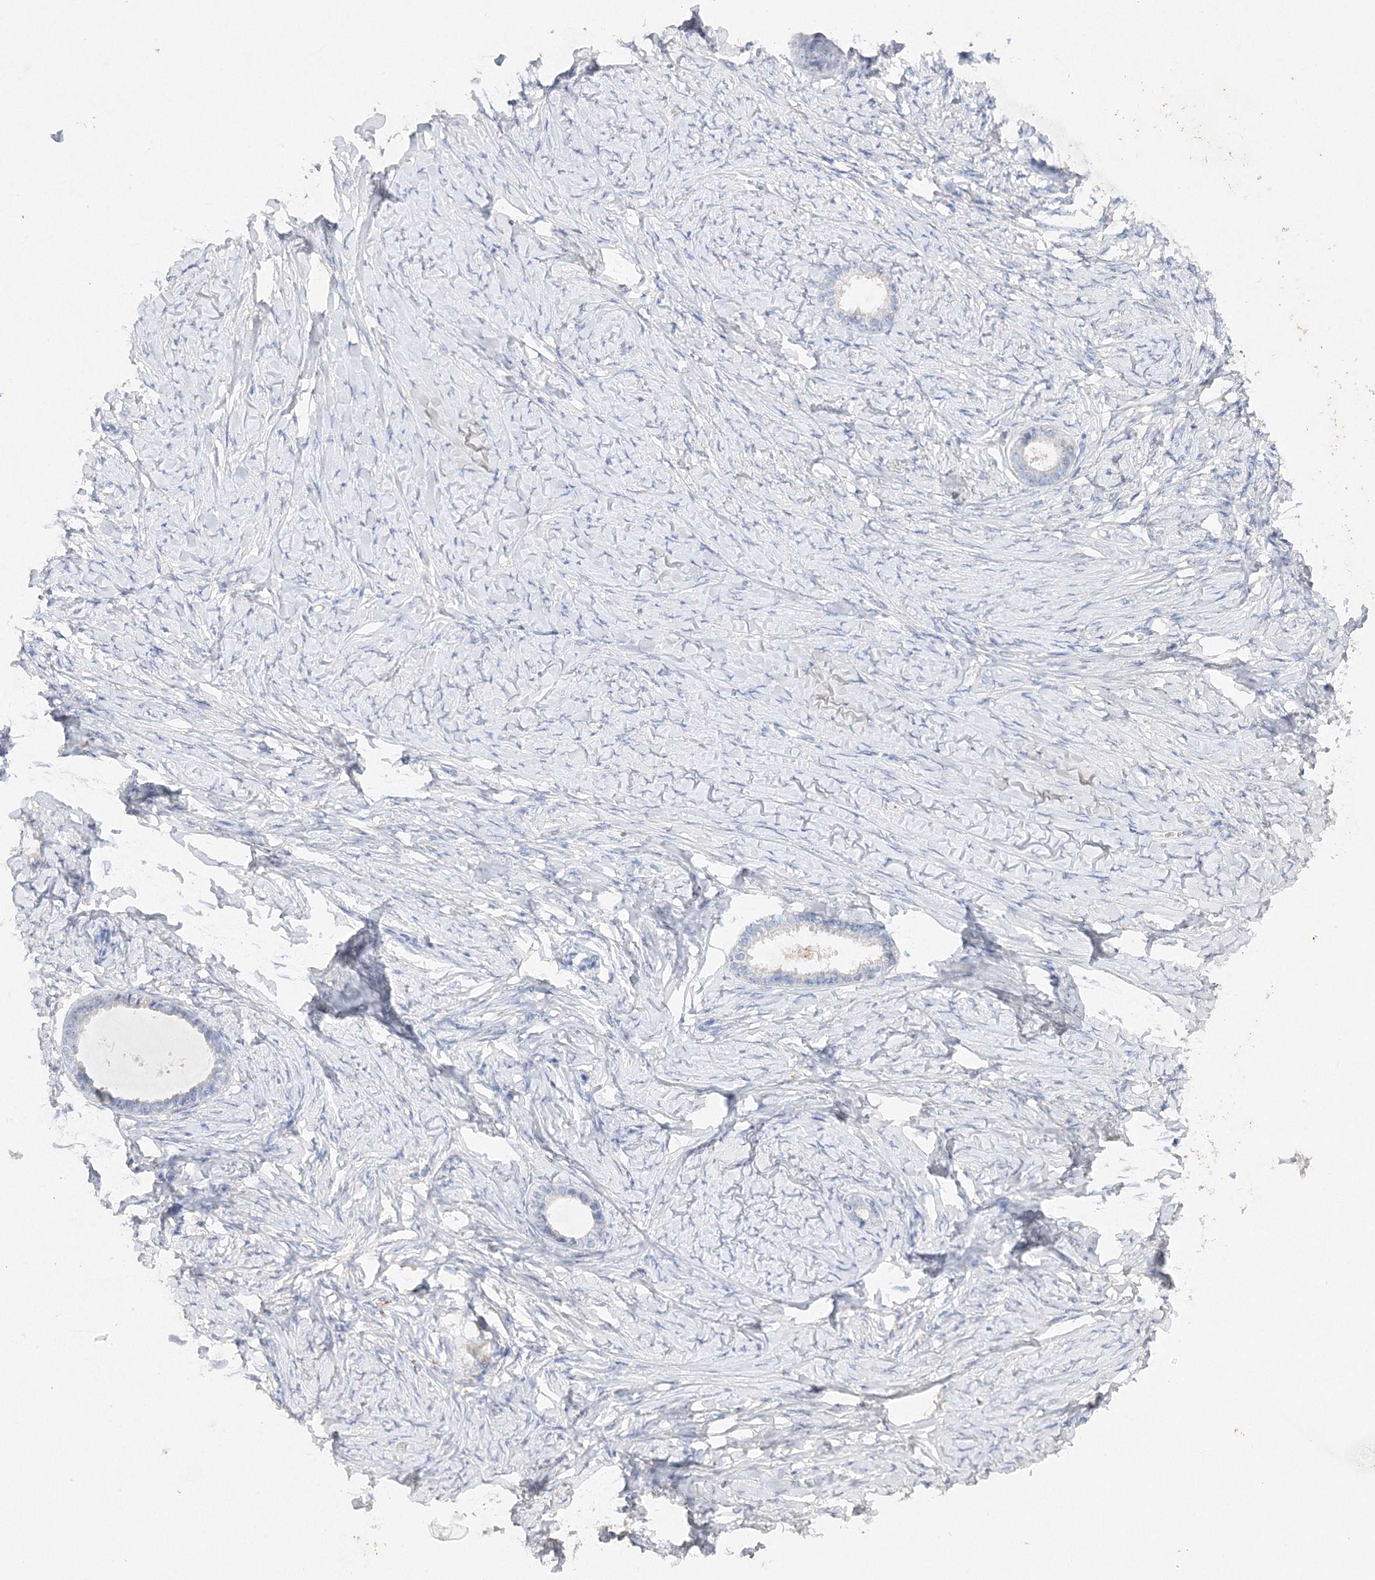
{"staining": {"intensity": "negative", "quantity": "none", "location": "none"}, "tissue": "ovarian cancer", "cell_type": "Tumor cells", "image_type": "cancer", "snomed": [{"axis": "morphology", "description": "Cystadenocarcinoma, serous, NOS"}, {"axis": "topography", "description": "Ovary"}], "caption": "Tumor cells are negative for protein expression in human ovarian cancer (serous cystadenocarcinoma). Nuclei are stained in blue.", "gene": "GLS", "patient": {"sex": "female", "age": 79}}